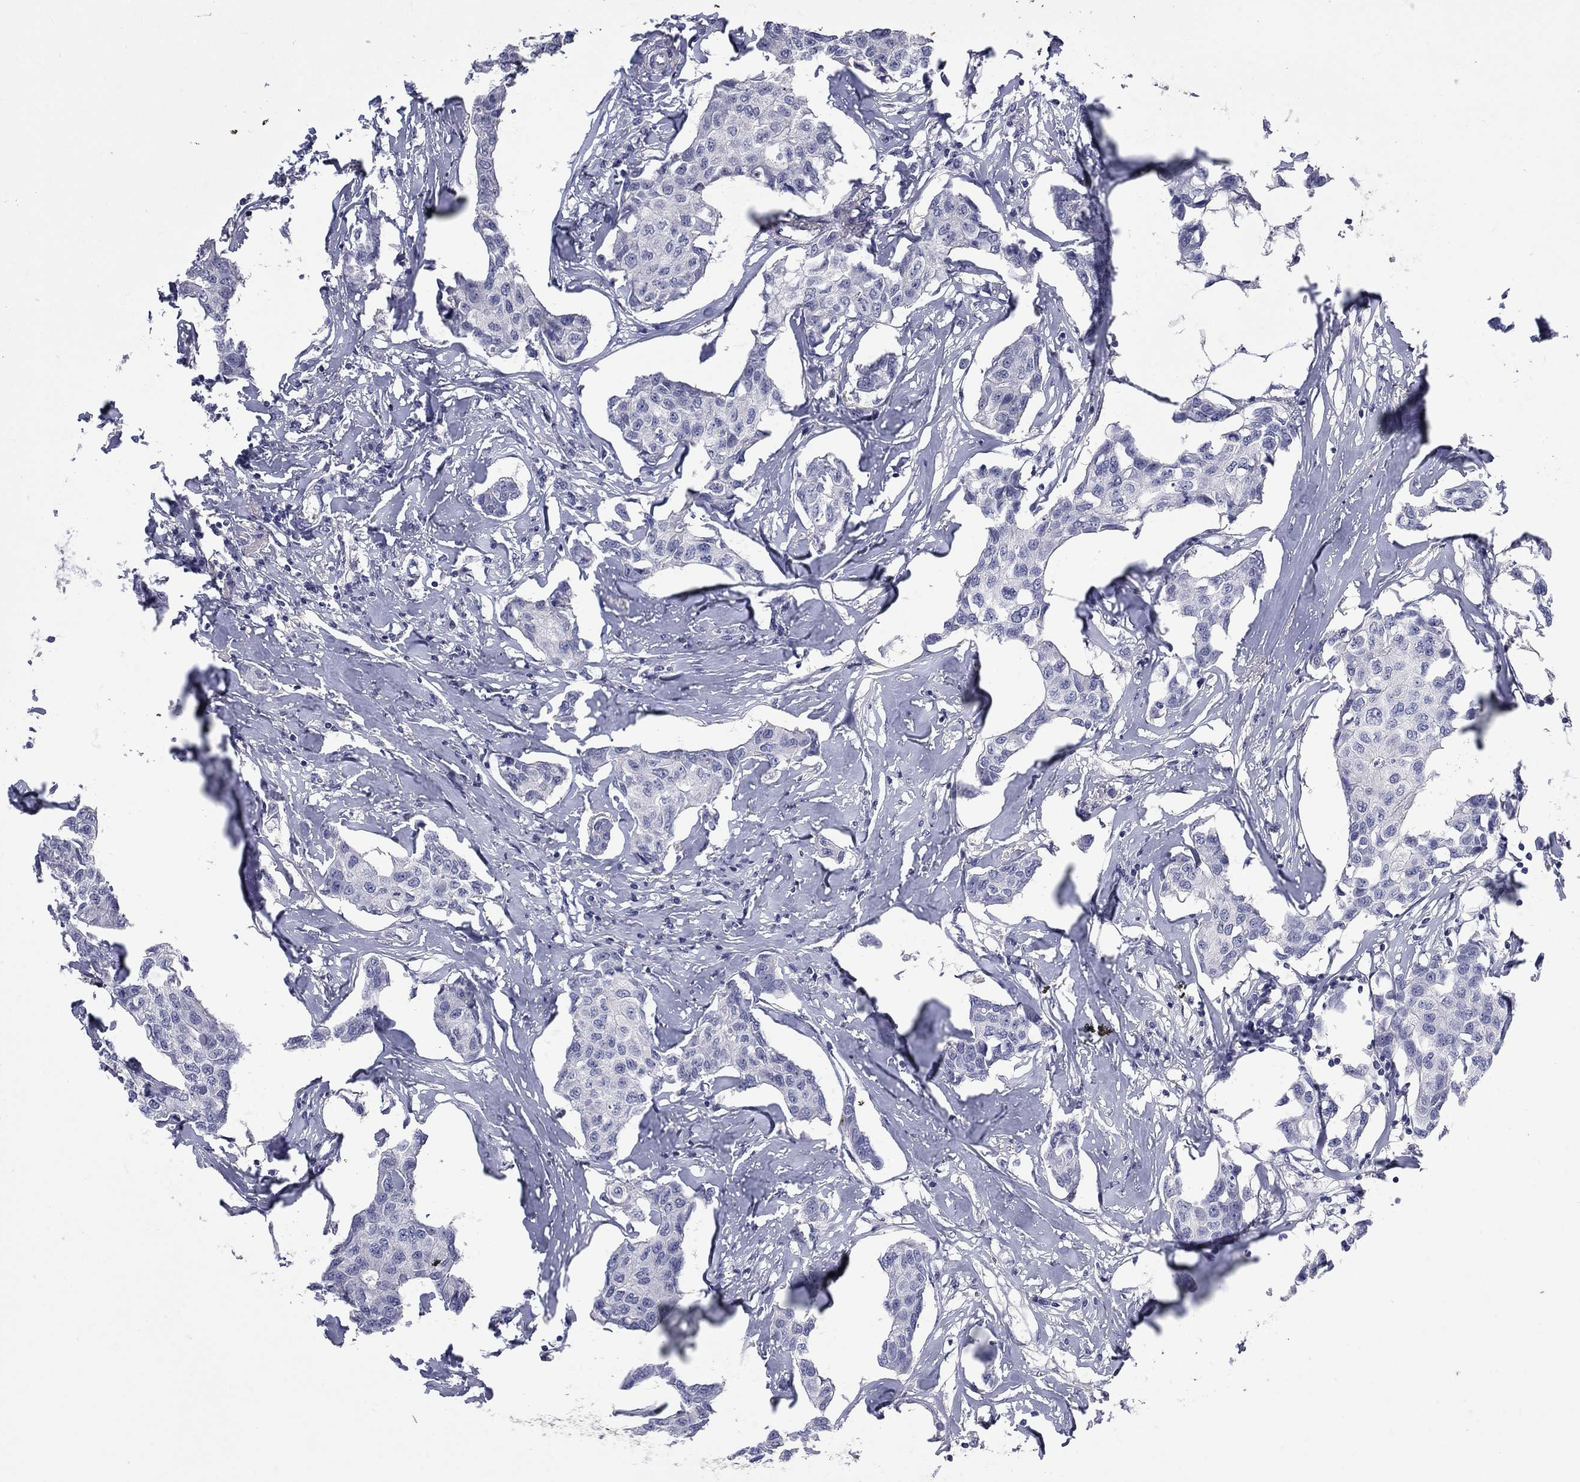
{"staining": {"intensity": "negative", "quantity": "none", "location": "none"}, "tissue": "breast cancer", "cell_type": "Tumor cells", "image_type": "cancer", "snomed": [{"axis": "morphology", "description": "Duct carcinoma"}, {"axis": "topography", "description": "Breast"}], "caption": "The image reveals no significant staining in tumor cells of breast cancer. Nuclei are stained in blue.", "gene": "PLEK", "patient": {"sex": "female", "age": 80}}